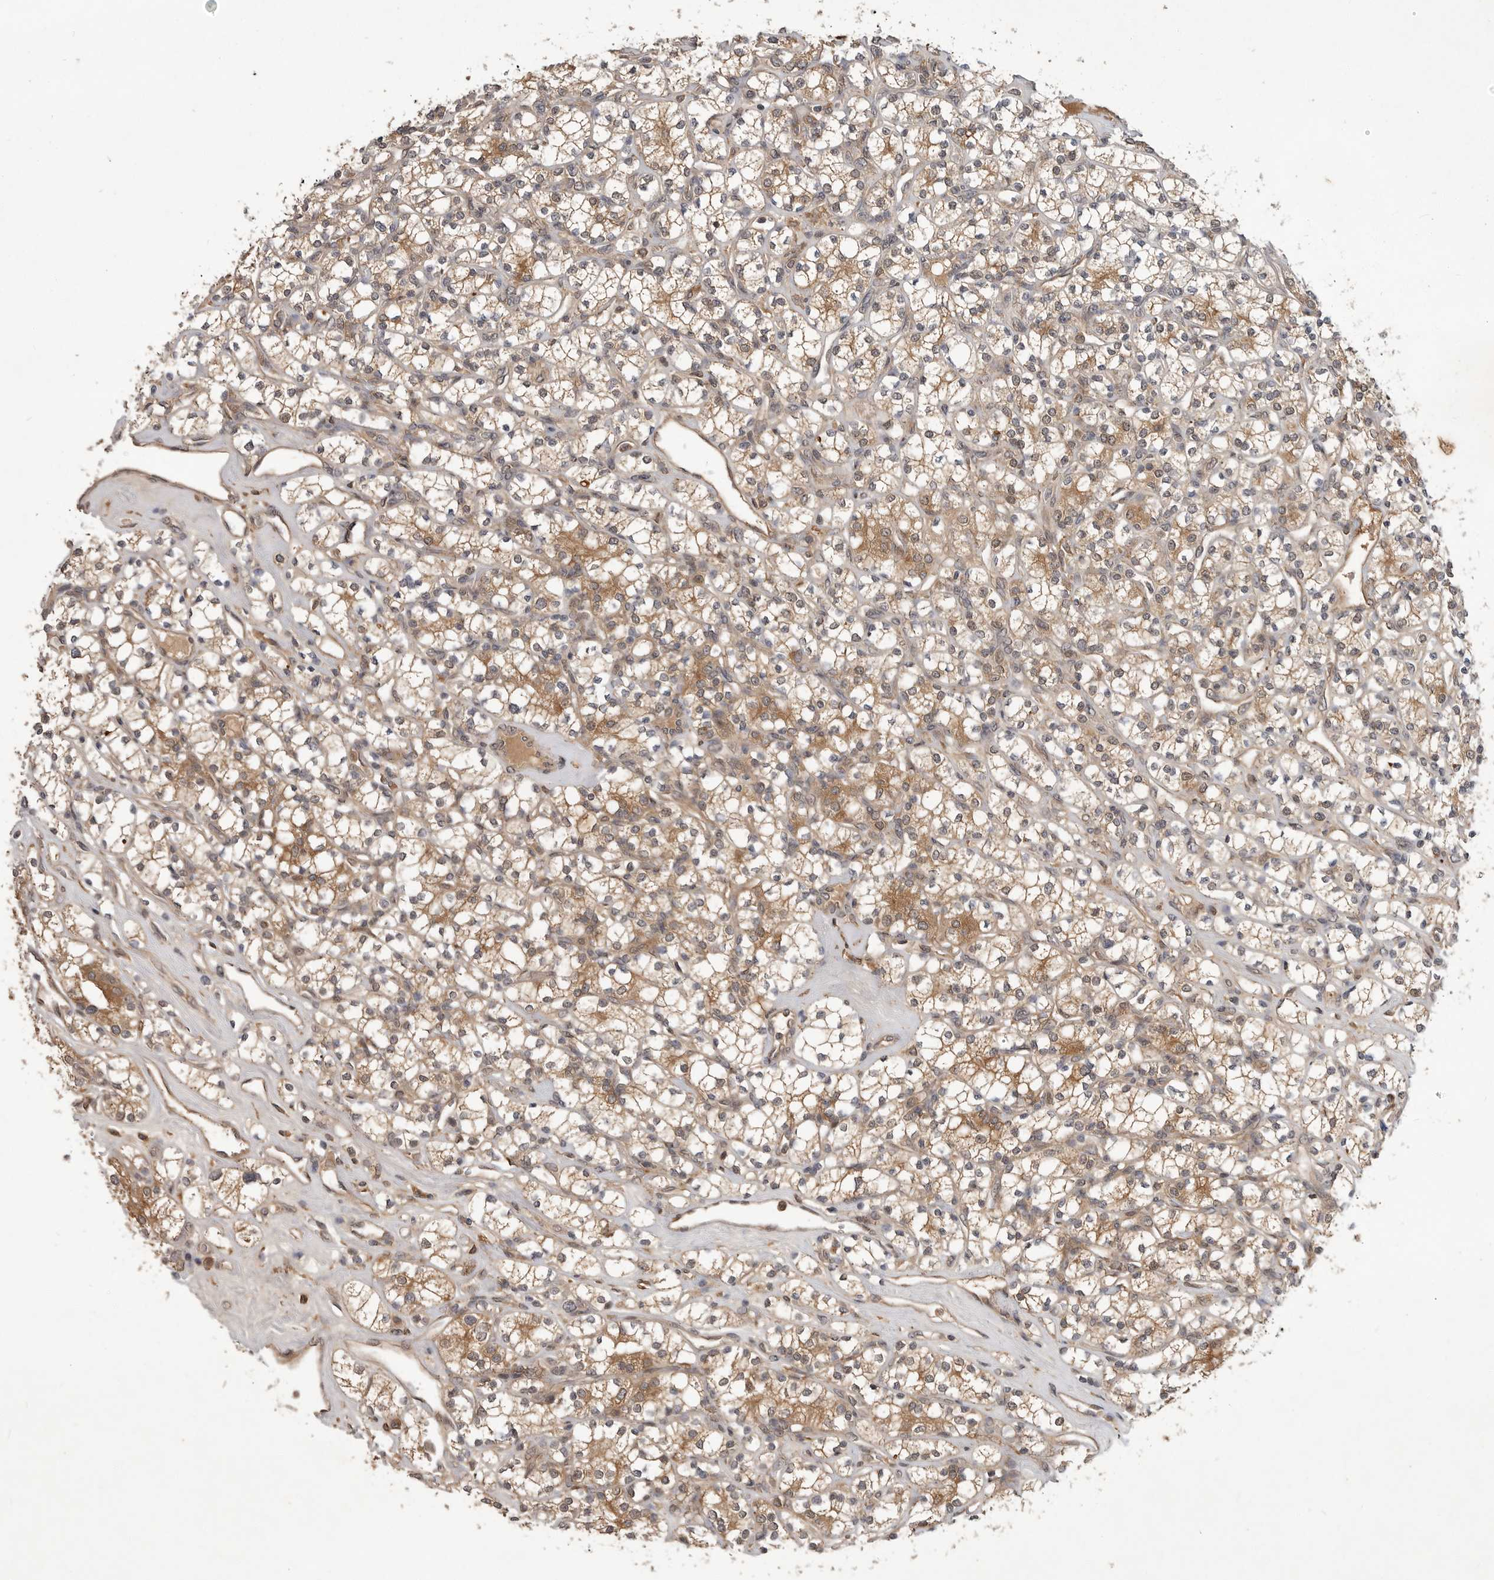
{"staining": {"intensity": "moderate", "quantity": "25%-75%", "location": "cytoplasmic/membranous"}, "tissue": "renal cancer", "cell_type": "Tumor cells", "image_type": "cancer", "snomed": [{"axis": "morphology", "description": "Adenocarcinoma, NOS"}, {"axis": "topography", "description": "Kidney"}], "caption": "Protein expression analysis of renal cancer (adenocarcinoma) exhibits moderate cytoplasmic/membranous positivity in approximately 25%-75% of tumor cells.", "gene": "OSBPL9", "patient": {"sex": "male", "age": 77}}